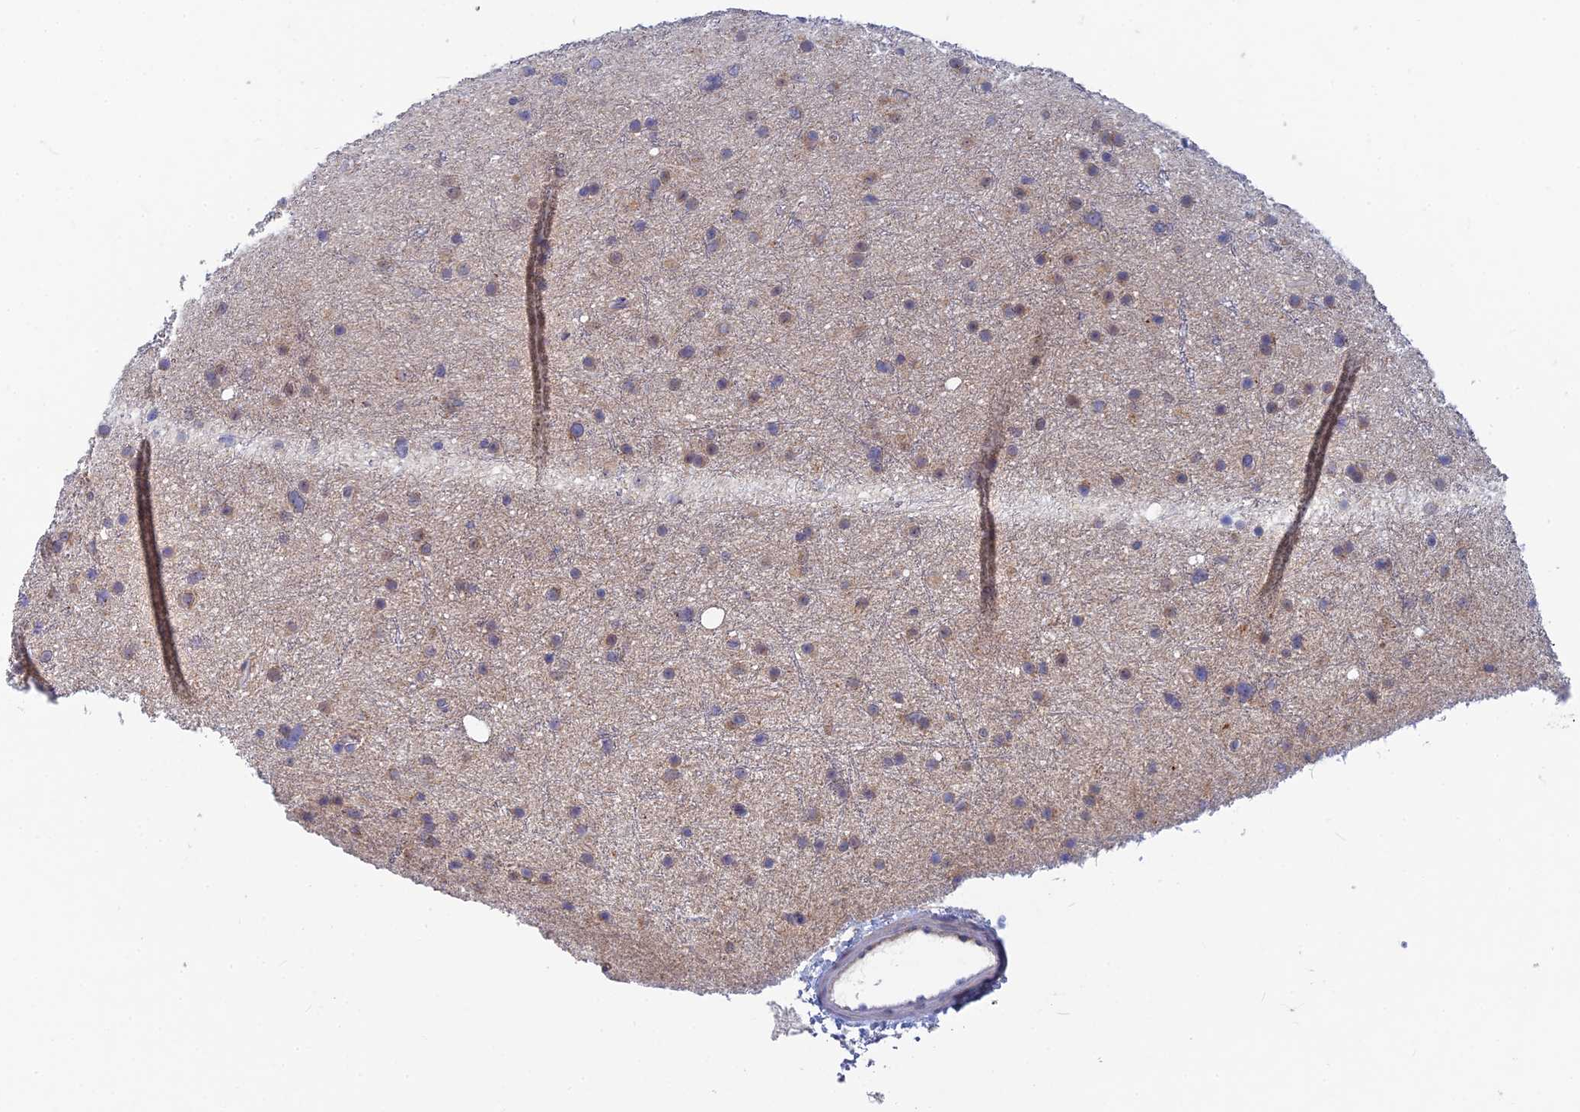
{"staining": {"intensity": "weak", "quantity": "25%-75%", "location": "cytoplasmic/membranous"}, "tissue": "glioma", "cell_type": "Tumor cells", "image_type": "cancer", "snomed": [{"axis": "morphology", "description": "Glioma, malignant, Low grade"}, {"axis": "topography", "description": "Cerebral cortex"}], "caption": "An image showing weak cytoplasmic/membranous staining in about 25%-75% of tumor cells in glioma, as visualized by brown immunohistochemical staining.", "gene": "GIPC1", "patient": {"sex": "female", "age": 39}}